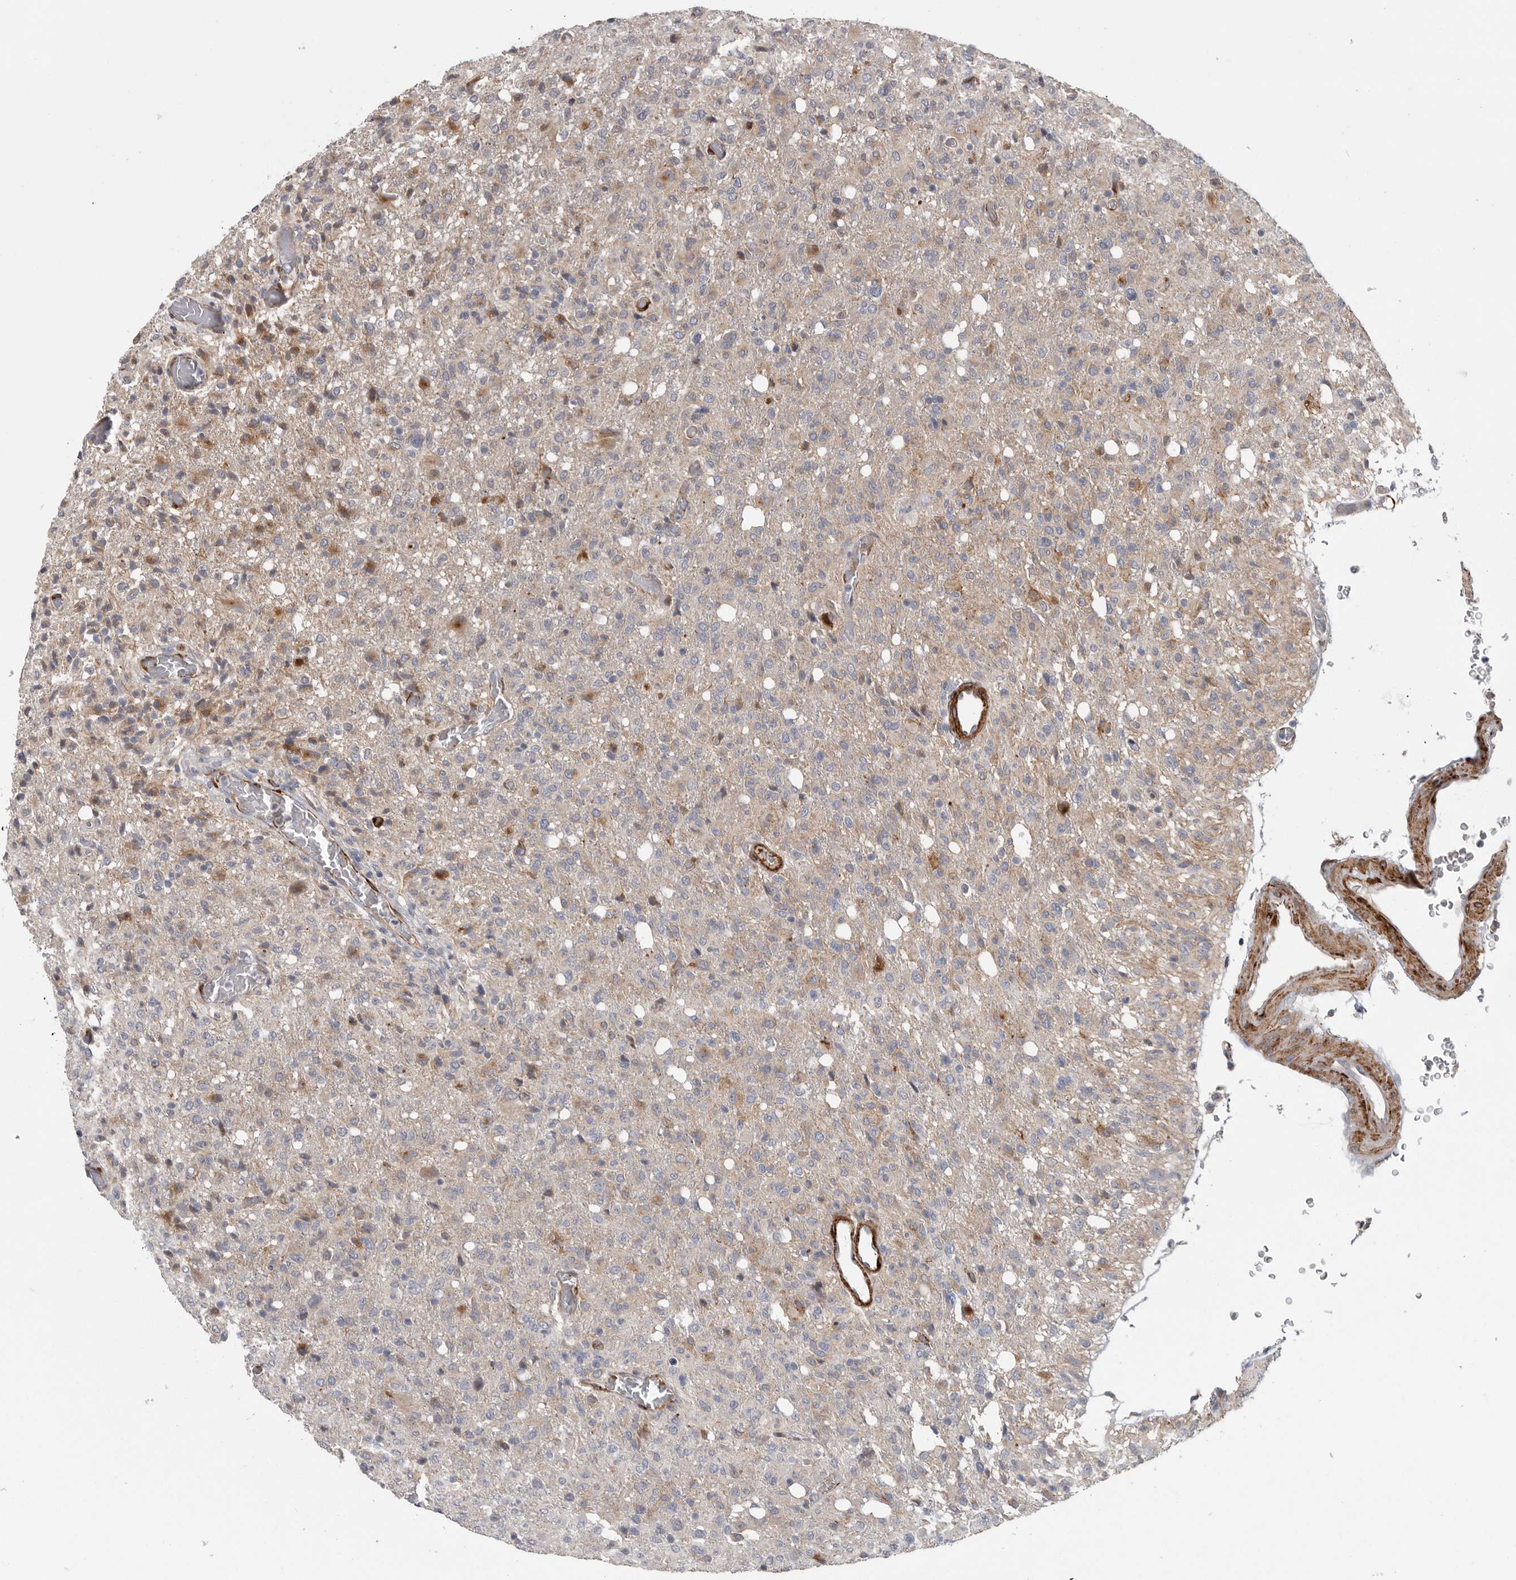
{"staining": {"intensity": "moderate", "quantity": "<25%", "location": "cytoplasmic/membranous"}, "tissue": "glioma", "cell_type": "Tumor cells", "image_type": "cancer", "snomed": [{"axis": "morphology", "description": "Glioma, malignant, High grade"}, {"axis": "topography", "description": "Brain"}], "caption": "Immunohistochemistry (IHC) (DAB) staining of human high-grade glioma (malignant) exhibits moderate cytoplasmic/membranous protein positivity in approximately <25% of tumor cells.", "gene": "ATXN3L", "patient": {"sex": "female", "age": 57}}